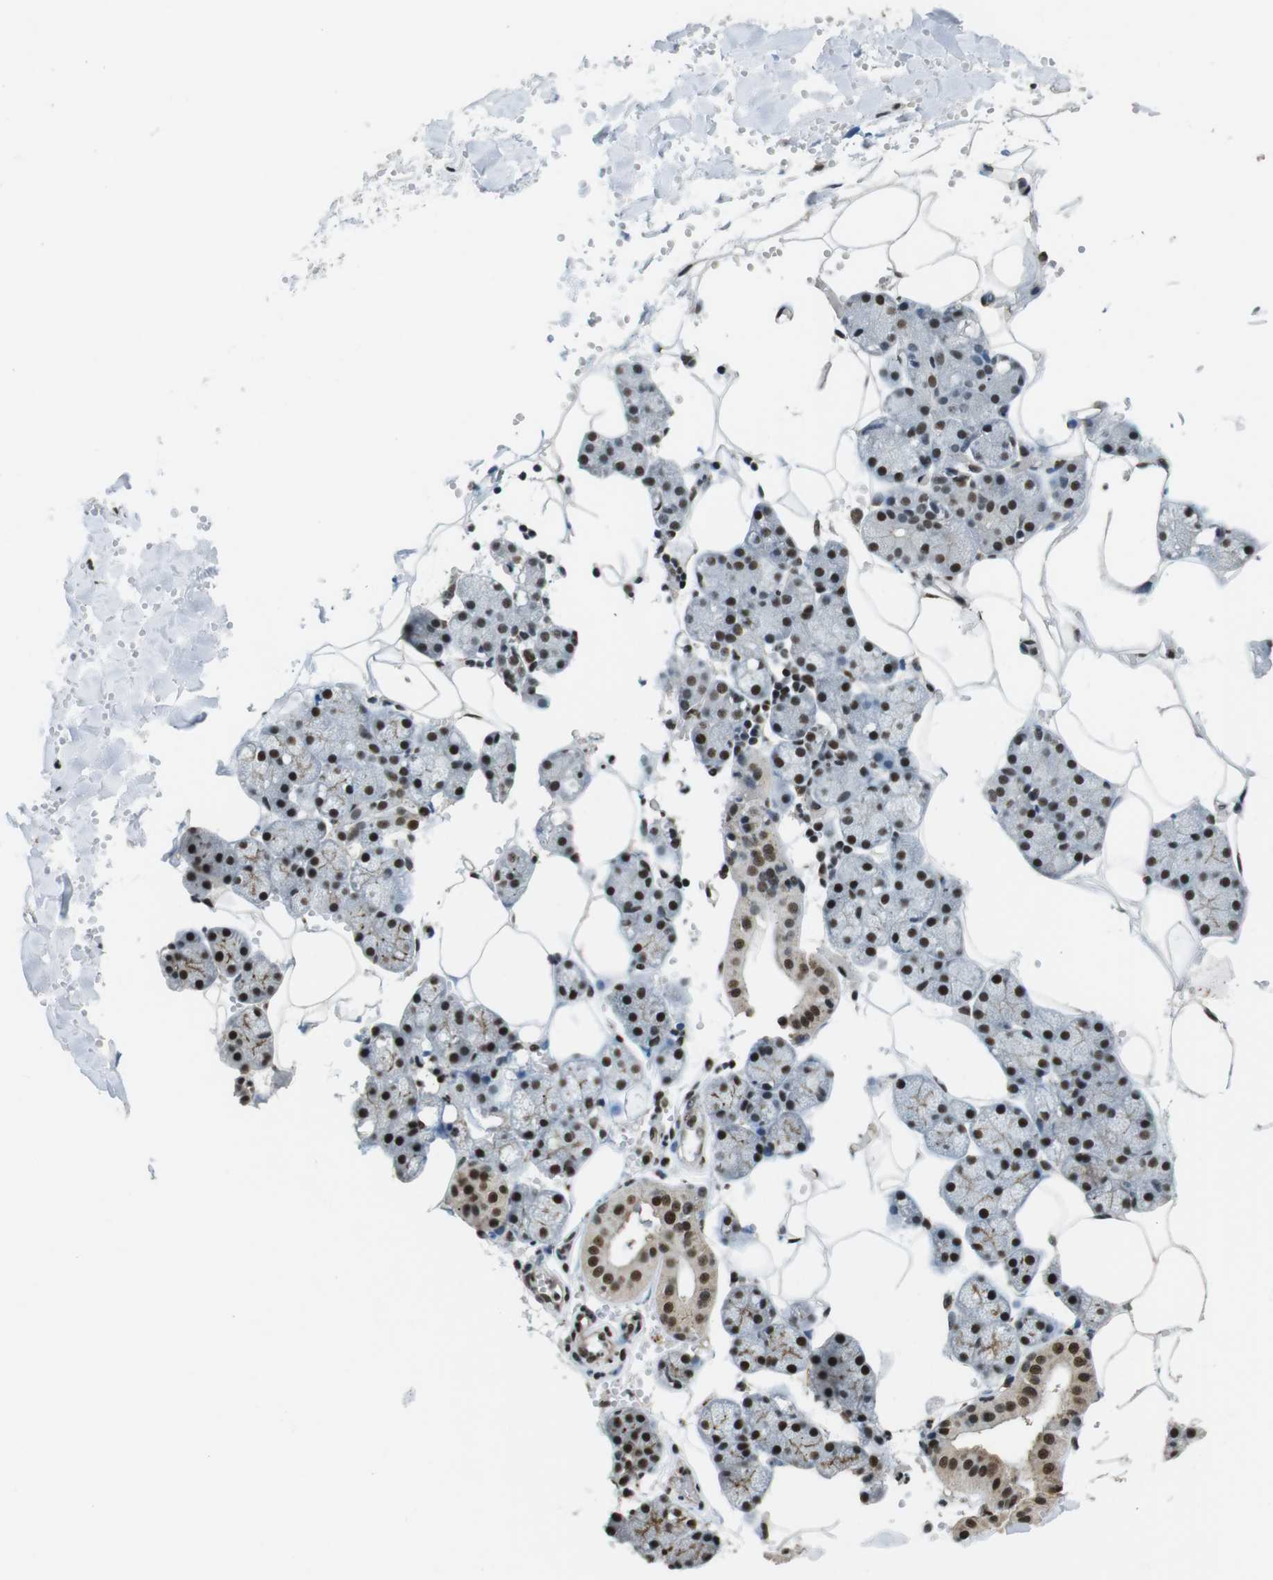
{"staining": {"intensity": "moderate", "quantity": ">75%", "location": "cytoplasmic/membranous,nuclear"}, "tissue": "salivary gland", "cell_type": "Glandular cells", "image_type": "normal", "snomed": [{"axis": "morphology", "description": "Normal tissue, NOS"}, {"axis": "topography", "description": "Salivary gland"}], "caption": "Protein expression analysis of benign salivary gland displays moderate cytoplasmic/membranous,nuclear expression in about >75% of glandular cells. (Brightfield microscopy of DAB IHC at high magnification).", "gene": "CSNK2B", "patient": {"sex": "male", "age": 62}}